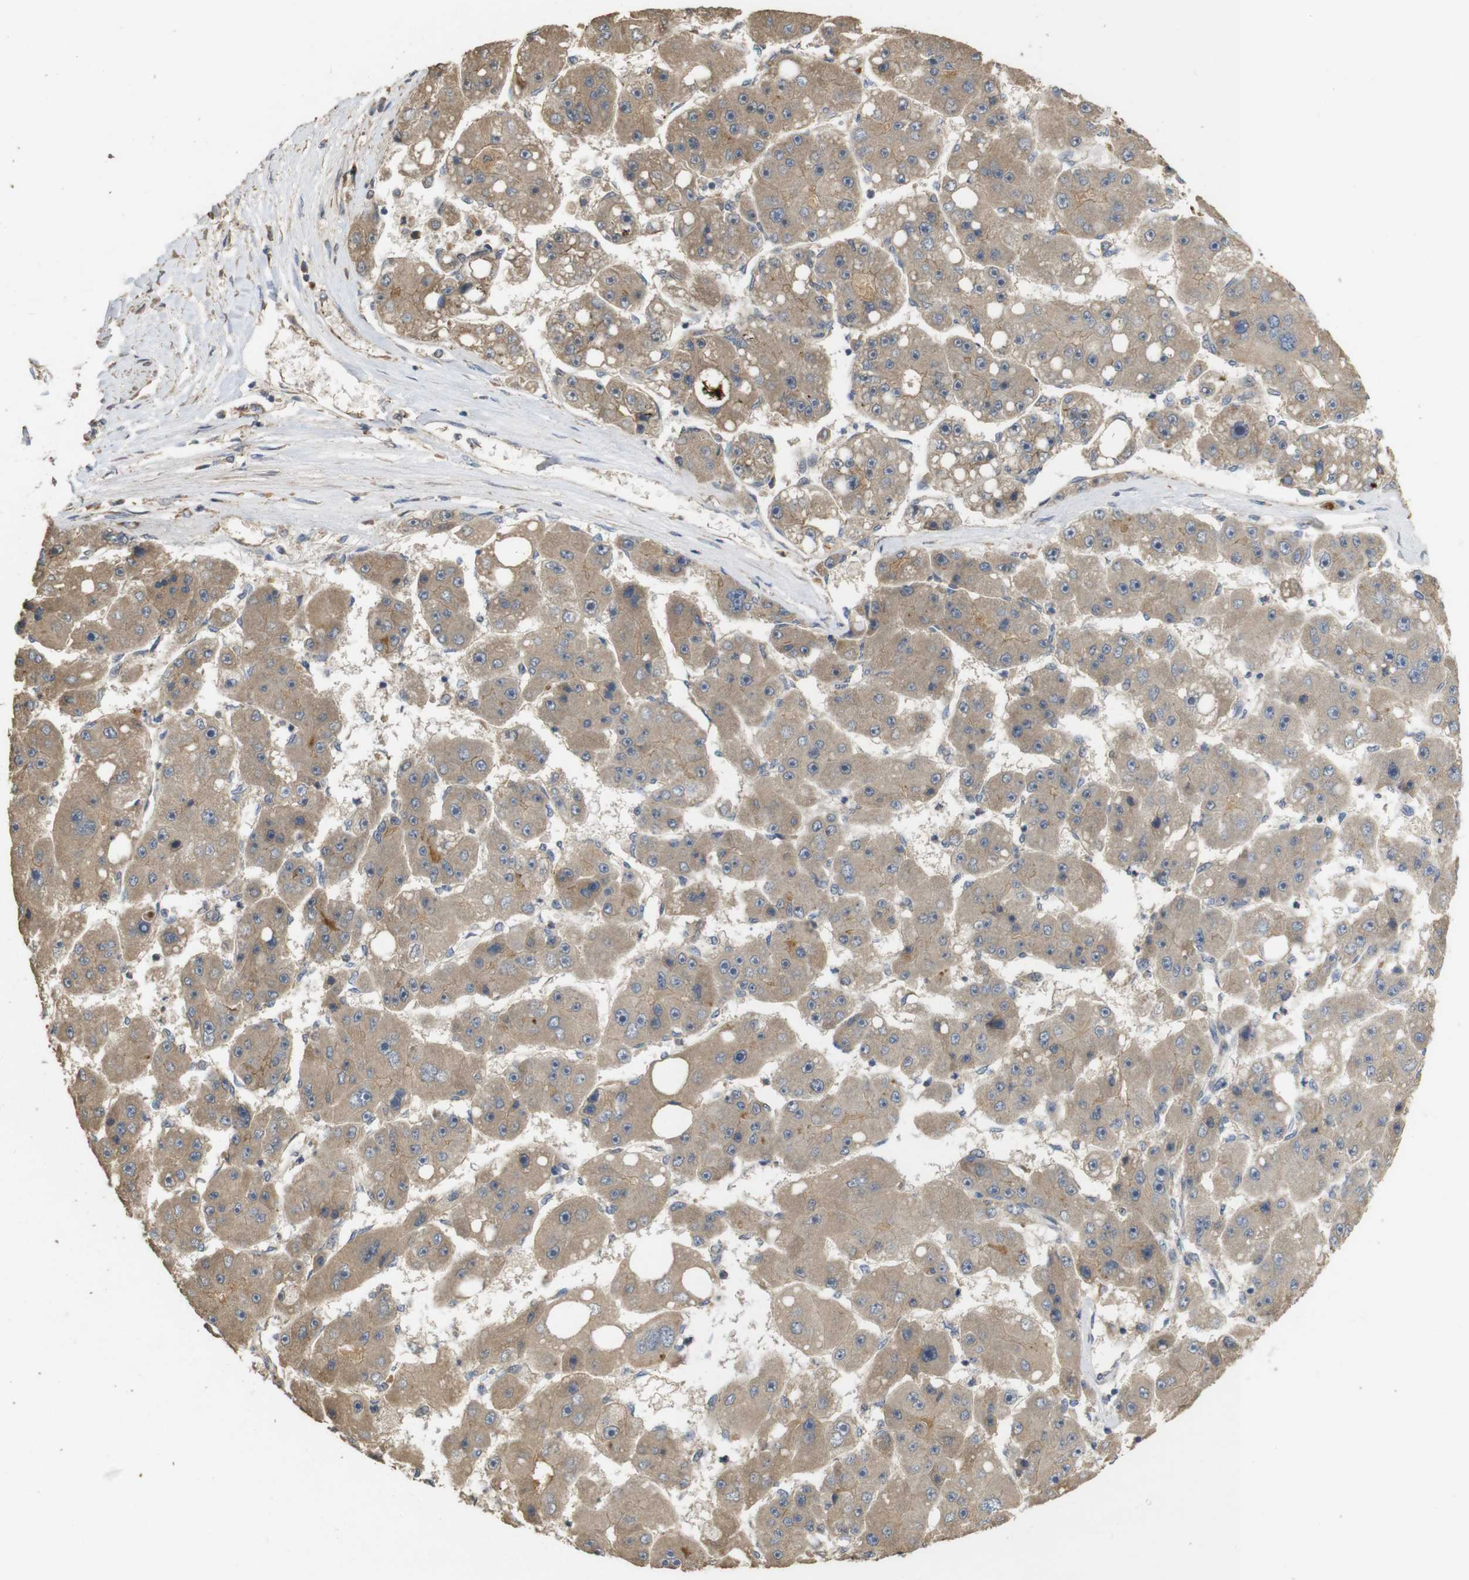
{"staining": {"intensity": "moderate", "quantity": ">75%", "location": "cytoplasmic/membranous"}, "tissue": "liver cancer", "cell_type": "Tumor cells", "image_type": "cancer", "snomed": [{"axis": "morphology", "description": "Carcinoma, Hepatocellular, NOS"}, {"axis": "topography", "description": "Liver"}], "caption": "This histopathology image demonstrates immunohistochemistry (IHC) staining of hepatocellular carcinoma (liver), with medium moderate cytoplasmic/membranous expression in approximately >75% of tumor cells.", "gene": "PCDHB10", "patient": {"sex": "female", "age": 61}}